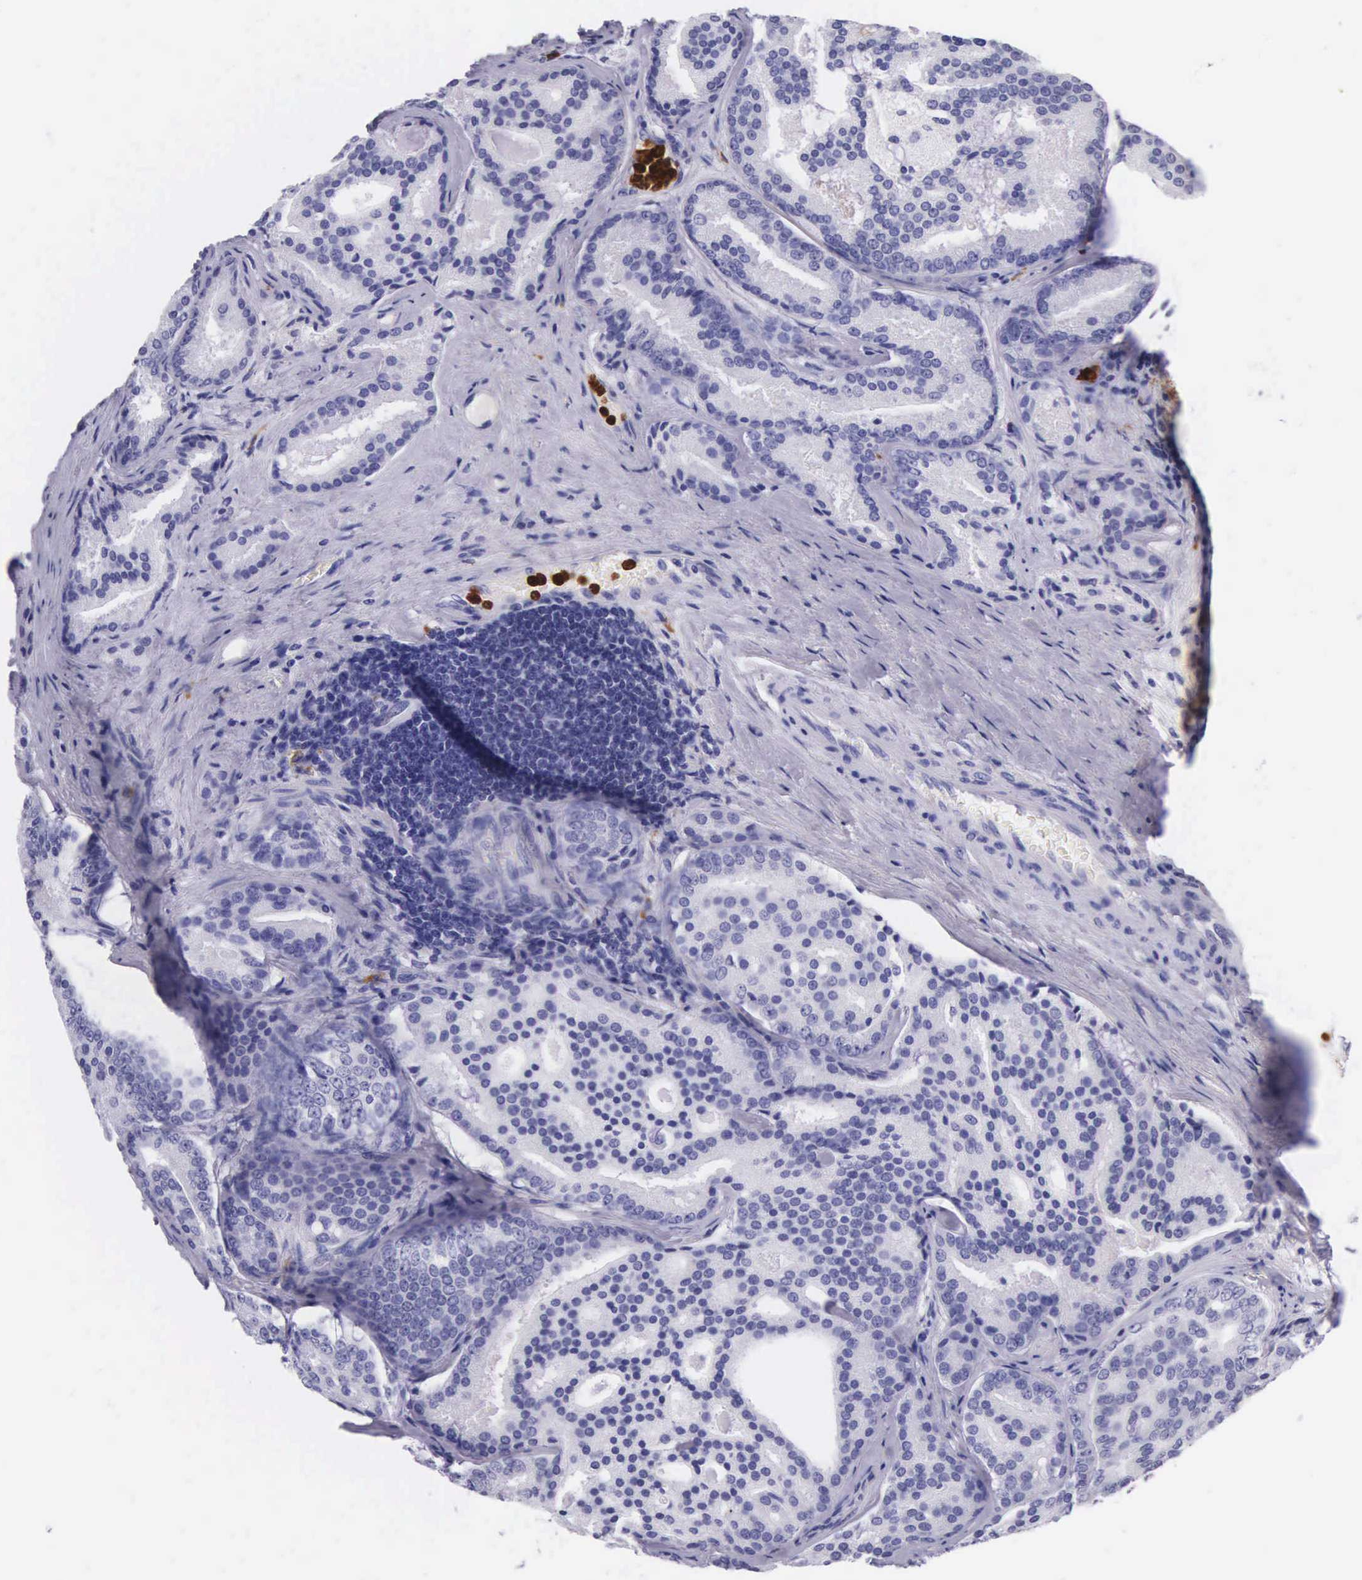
{"staining": {"intensity": "negative", "quantity": "none", "location": "none"}, "tissue": "prostate cancer", "cell_type": "Tumor cells", "image_type": "cancer", "snomed": [{"axis": "morphology", "description": "Adenocarcinoma, High grade"}, {"axis": "topography", "description": "Prostate"}], "caption": "Prostate cancer stained for a protein using IHC demonstrates no staining tumor cells.", "gene": "FCN1", "patient": {"sex": "male", "age": 64}}